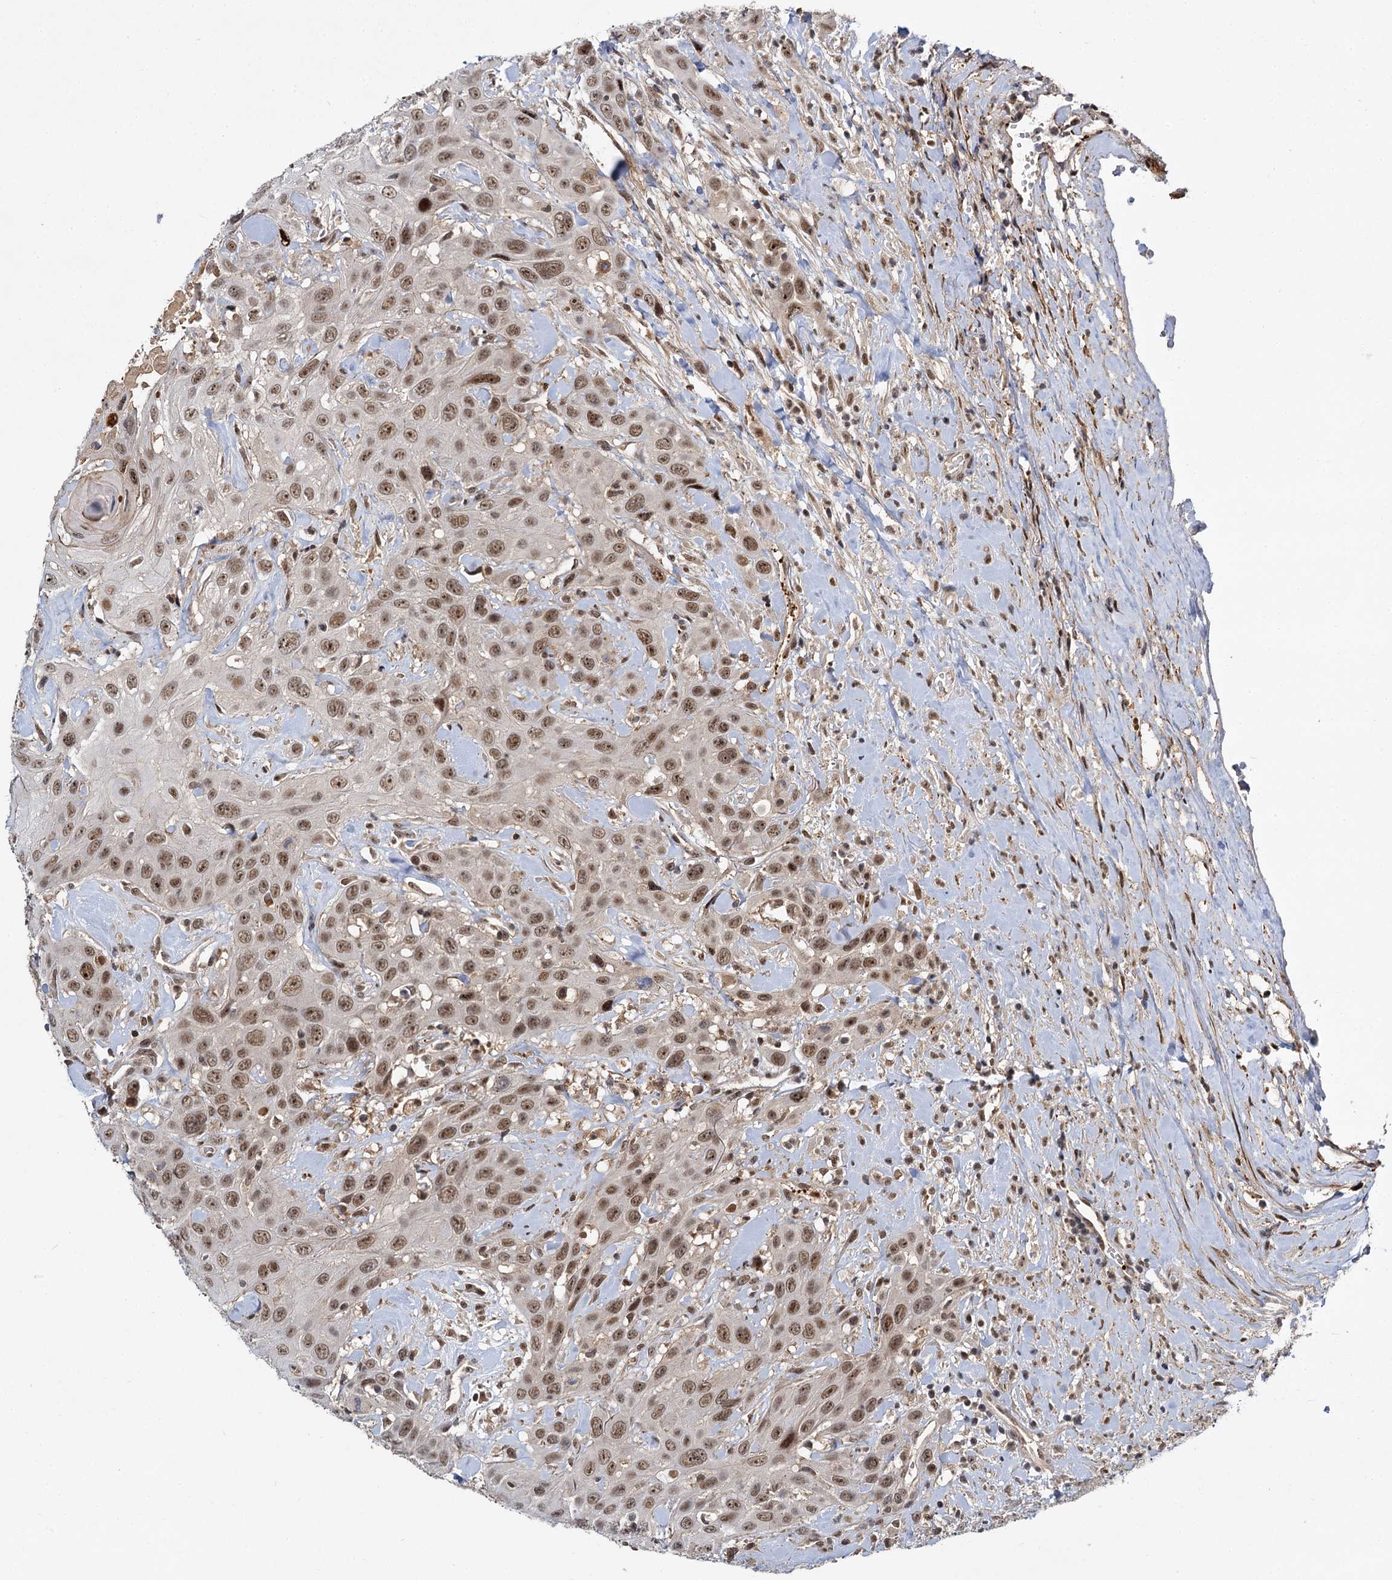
{"staining": {"intensity": "moderate", "quantity": ">75%", "location": "nuclear"}, "tissue": "head and neck cancer", "cell_type": "Tumor cells", "image_type": "cancer", "snomed": [{"axis": "morphology", "description": "Squamous cell carcinoma, NOS"}, {"axis": "topography", "description": "Head-Neck"}], "caption": "Protein expression analysis of squamous cell carcinoma (head and neck) demonstrates moderate nuclear staining in approximately >75% of tumor cells. The protein of interest is stained brown, and the nuclei are stained in blue (DAB (3,3'-diaminobenzidine) IHC with brightfield microscopy, high magnification).", "gene": "MBD6", "patient": {"sex": "male", "age": 81}}